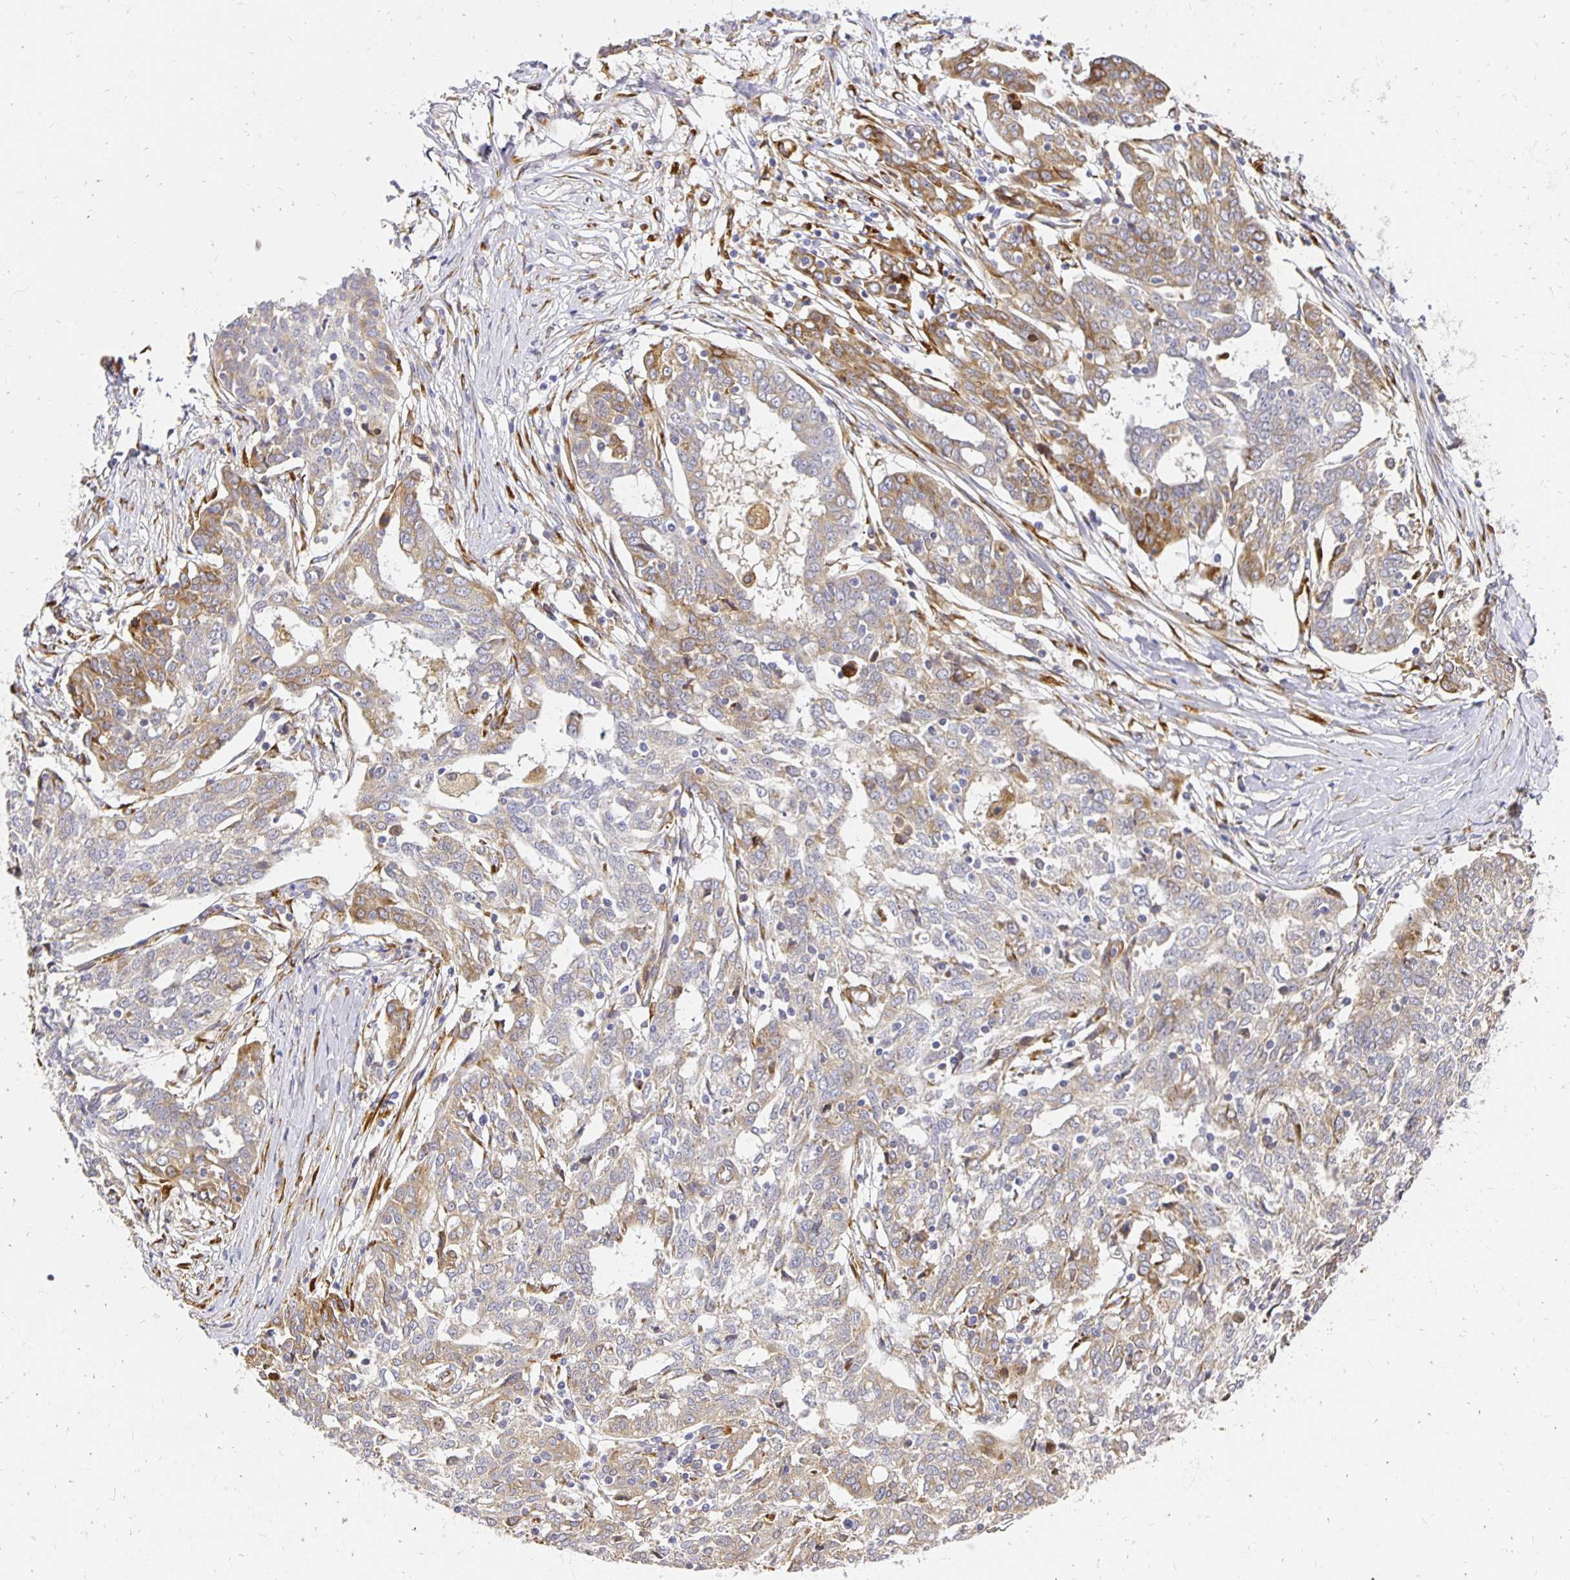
{"staining": {"intensity": "weak", "quantity": "25%-75%", "location": "cytoplasmic/membranous"}, "tissue": "ovarian cancer", "cell_type": "Tumor cells", "image_type": "cancer", "snomed": [{"axis": "morphology", "description": "Cystadenocarcinoma, serous, NOS"}, {"axis": "topography", "description": "Ovary"}], "caption": "Immunohistochemistry (DAB) staining of human ovarian serous cystadenocarcinoma exhibits weak cytoplasmic/membranous protein expression in about 25%-75% of tumor cells.", "gene": "PLOD1", "patient": {"sex": "female", "age": 67}}